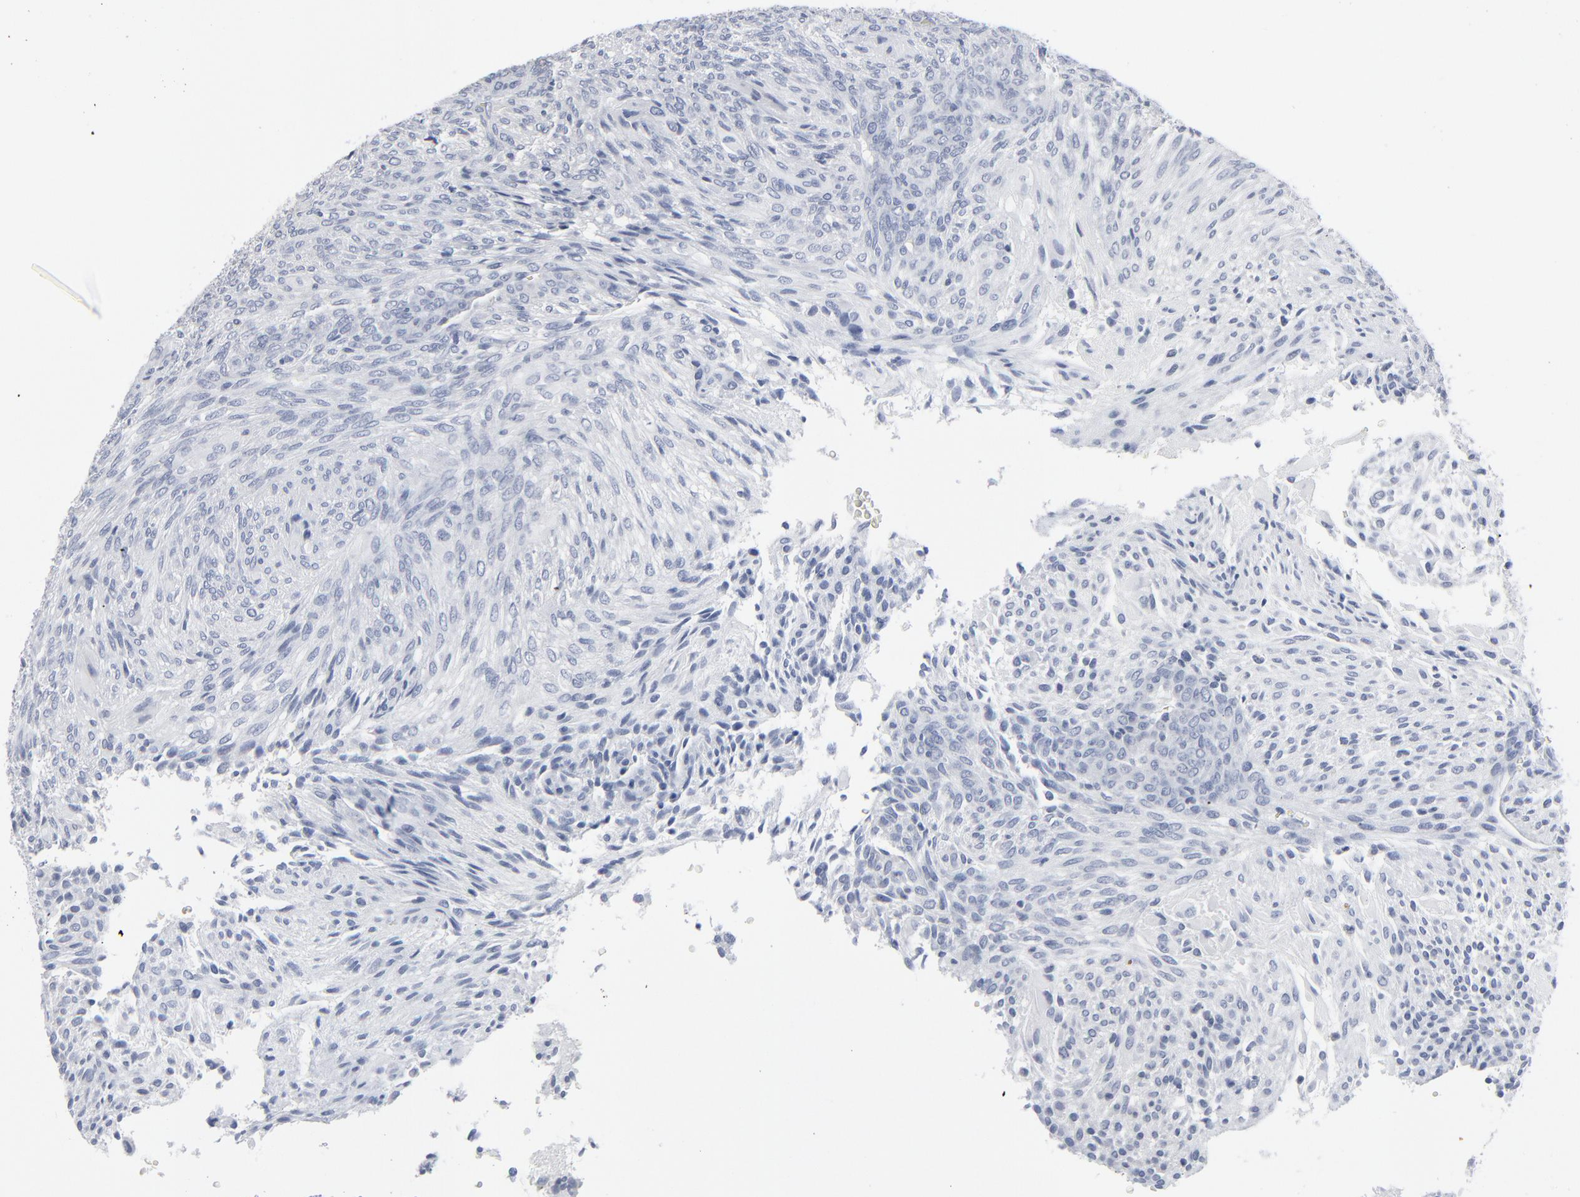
{"staining": {"intensity": "negative", "quantity": "none", "location": "none"}, "tissue": "glioma", "cell_type": "Tumor cells", "image_type": "cancer", "snomed": [{"axis": "morphology", "description": "Glioma, malignant, High grade"}, {"axis": "topography", "description": "Cerebral cortex"}], "caption": "IHC photomicrograph of human high-grade glioma (malignant) stained for a protein (brown), which exhibits no staining in tumor cells.", "gene": "PAGE1", "patient": {"sex": "female", "age": 55}}